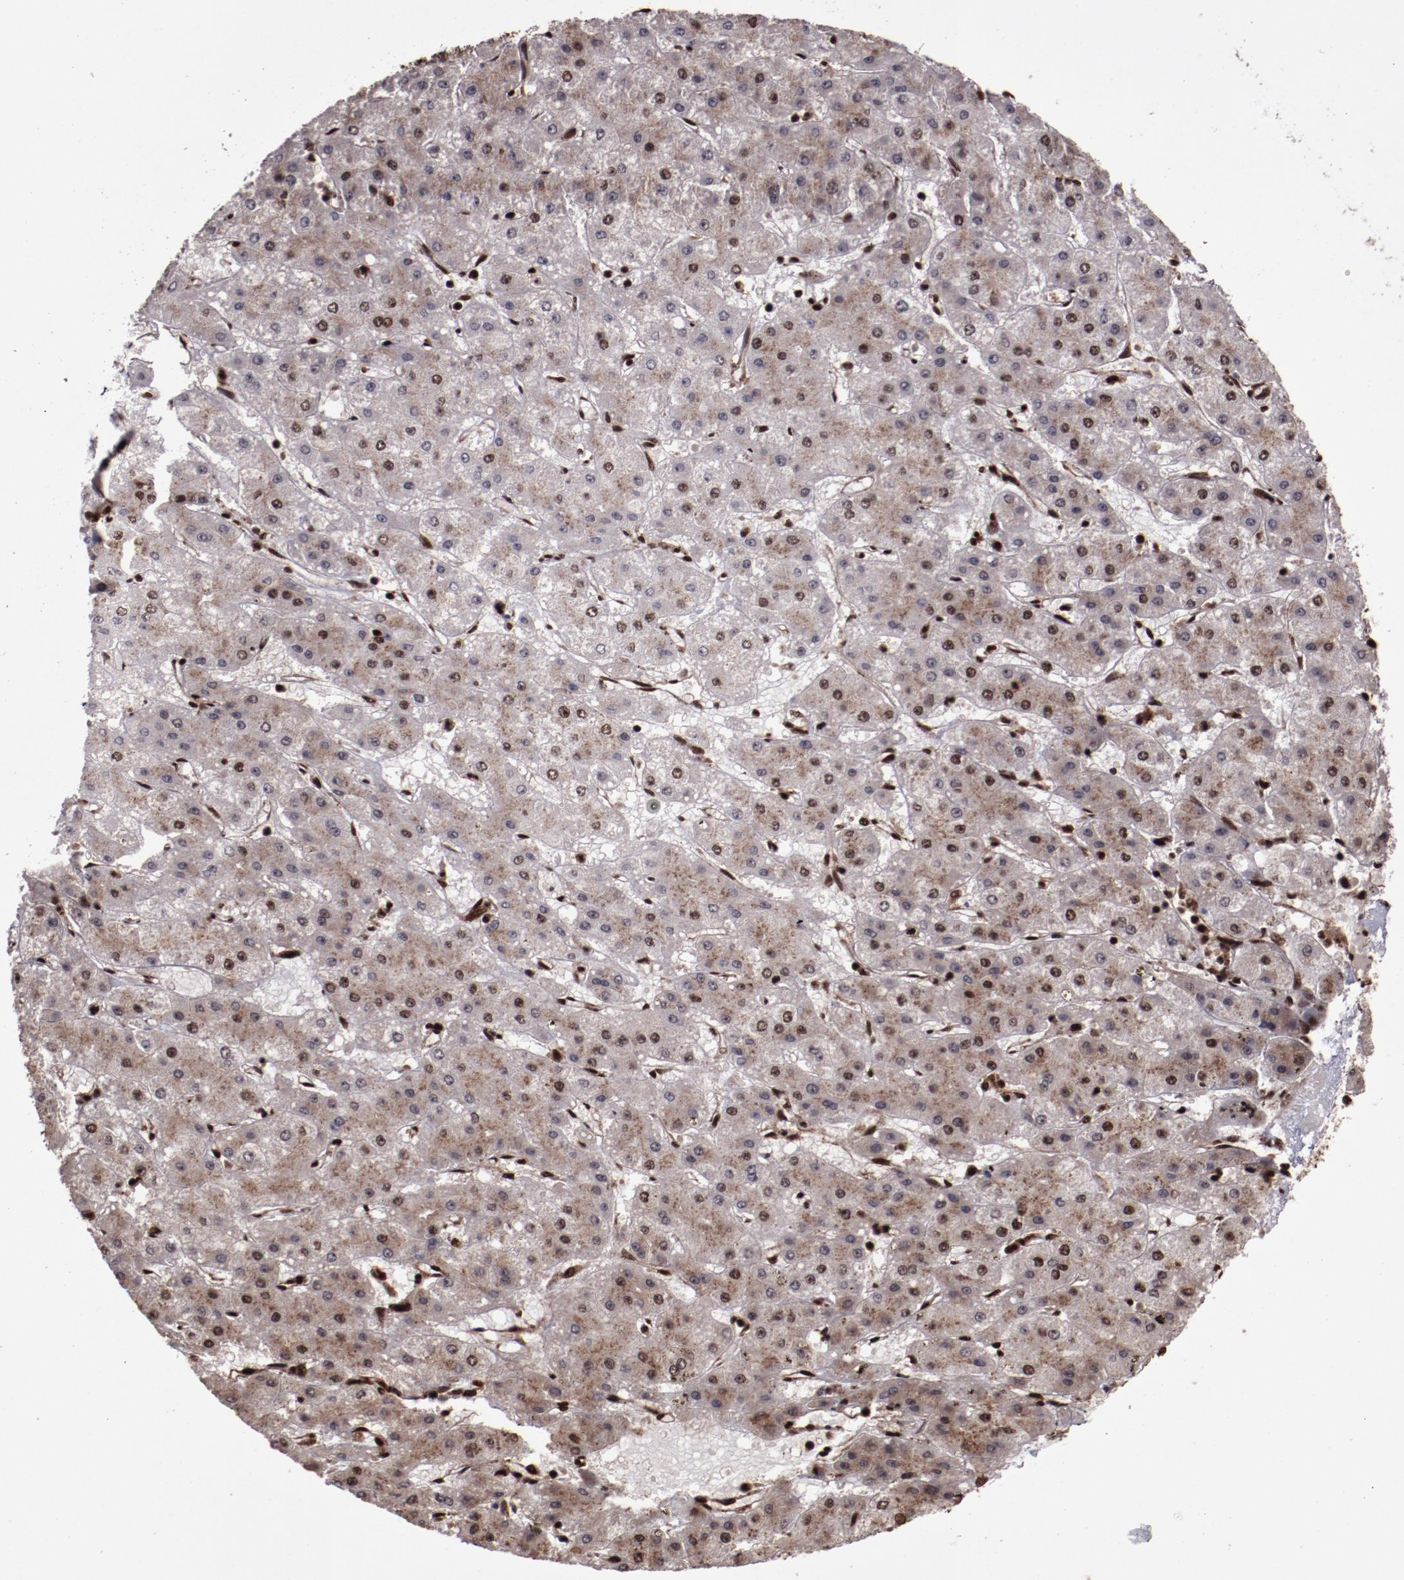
{"staining": {"intensity": "moderate", "quantity": "25%-75%", "location": "cytoplasmic/membranous,nuclear"}, "tissue": "liver cancer", "cell_type": "Tumor cells", "image_type": "cancer", "snomed": [{"axis": "morphology", "description": "Carcinoma, Hepatocellular, NOS"}, {"axis": "topography", "description": "Liver"}], "caption": "A brown stain highlights moderate cytoplasmic/membranous and nuclear staining of a protein in human liver cancer tumor cells. Nuclei are stained in blue.", "gene": "SNW1", "patient": {"sex": "female", "age": 52}}